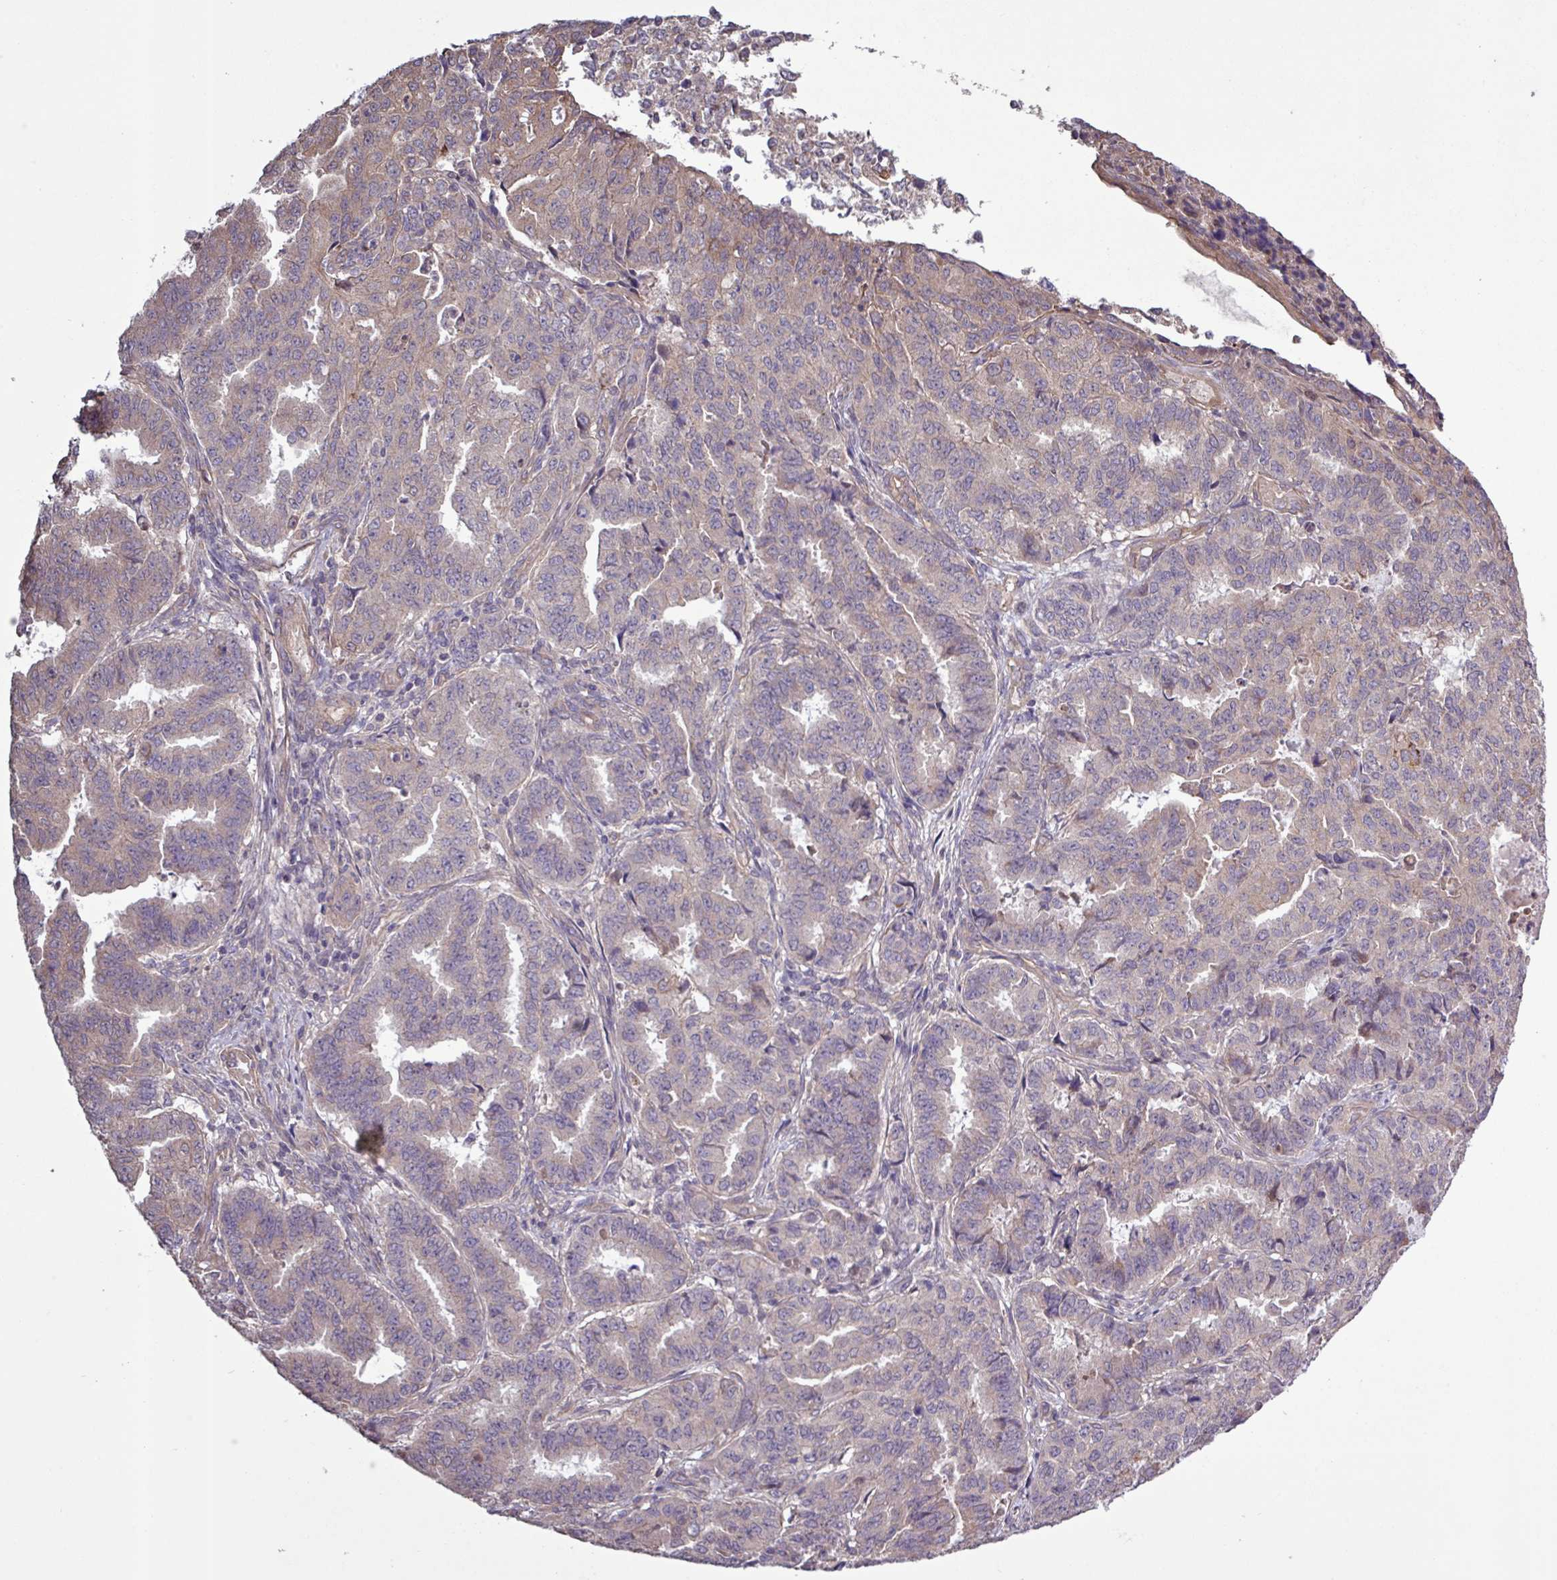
{"staining": {"intensity": "negative", "quantity": "none", "location": "none"}, "tissue": "endometrial cancer", "cell_type": "Tumor cells", "image_type": "cancer", "snomed": [{"axis": "morphology", "description": "Adenocarcinoma, NOS"}, {"axis": "topography", "description": "Endometrium"}], "caption": "Human adenocarcinoma (endometrial) stained for a protein using immunohistochemistry demonstrates no staining in tumor cells.", "gene": "TRABD2A", "patient": {"sex": "female", "age": 50}}